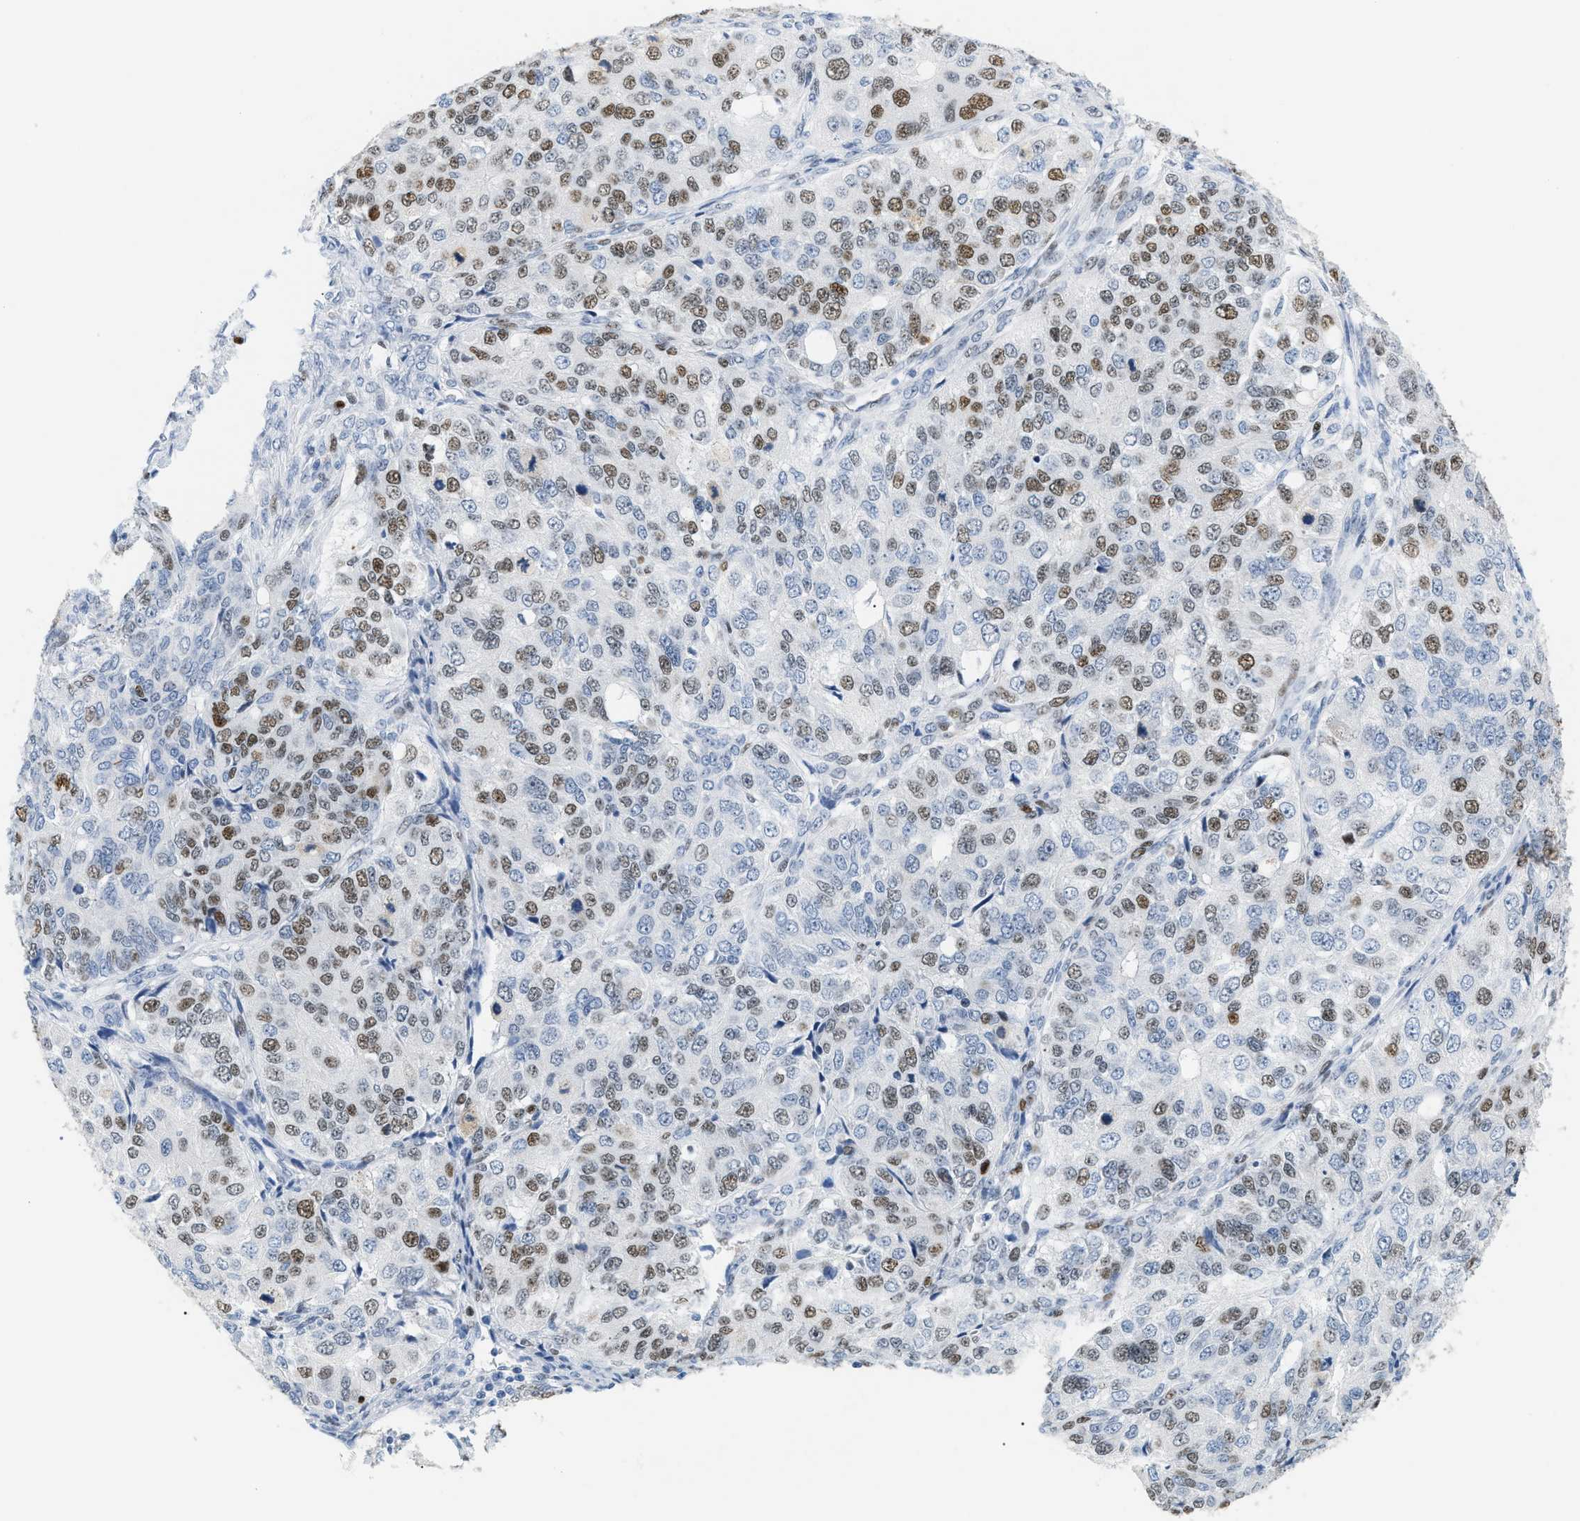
{"staining": {"intensity": "moderate", "quantity": "25%-75%", "location": "nuclear"}, "tissue": "ovarian cancer", "cell_type": "Tumor cells", "image_type": "cancer", "snomed": [{"axis": "morphology", "description": "Carcinoma, endometroid"}, {"axis": "topography", "description": "Ovary"}], "caption": "The photomicrograph reveals a brown stain indicating the presence of a protein in the nuclear of tumor cells in ovarian cancer.", "gene": "MCM7", "patient": {"sex": "female", "age": 51}}